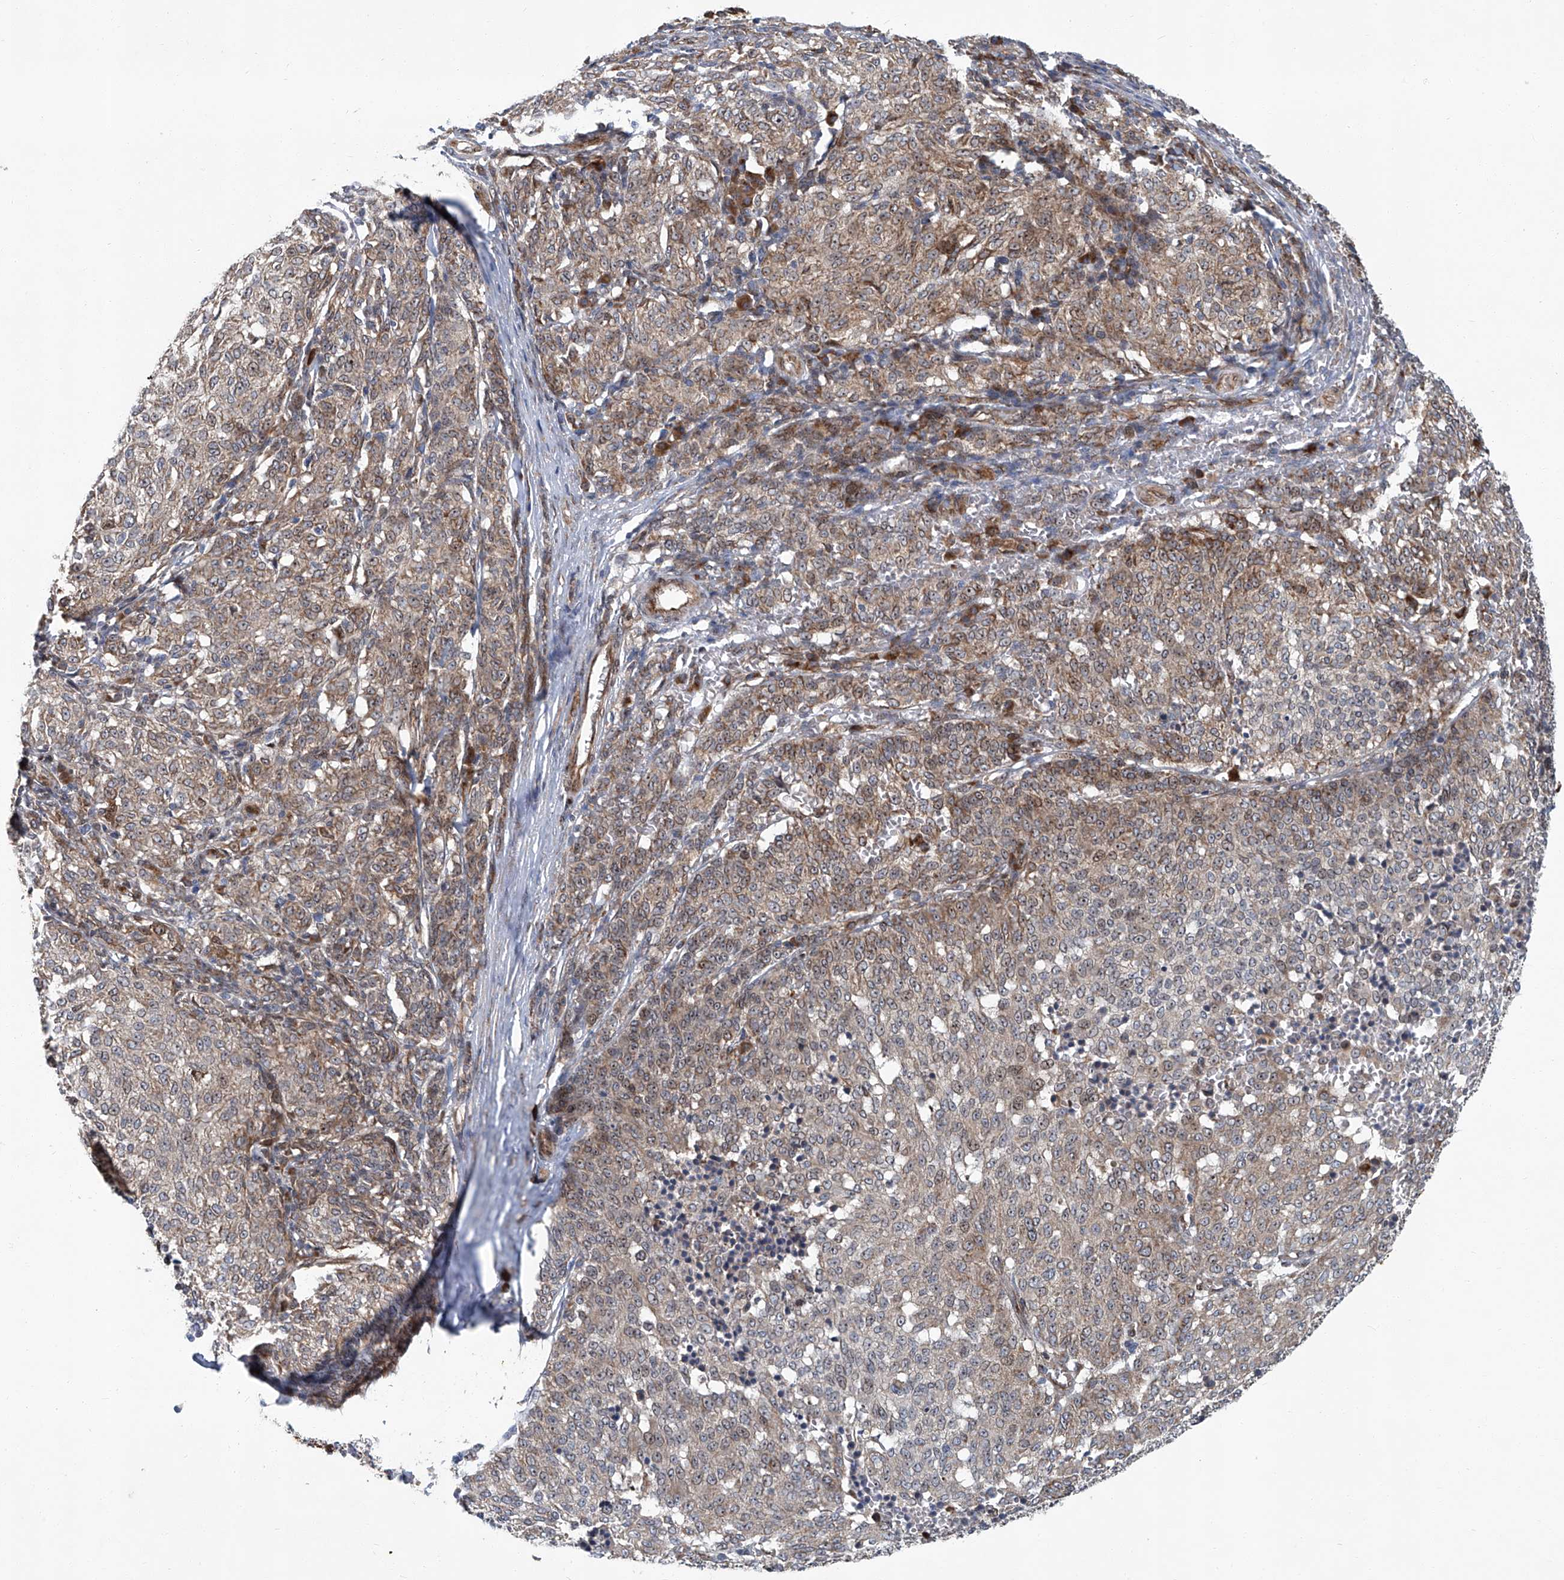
{"staining": {"intensity": "weak", "quantity": "25%-75%", "location": "cytoplasmic/membranous"}, "tissue": "melanoma", "cell_type": "Tumor cells", "image_type": "cancer", "snomed": [{"axis": "morphology", "description": "Malignant melanoma, NOS"}, {"axis": "topography", "description": "Skin"}], "caption": "Tumor cells show low levels of weak cytoplasmic/membranous expression in about 25%-75% of cells in human malignant melanoma.", "gene": "GPR132", "patient": {"sex": "female", "age": 72}}